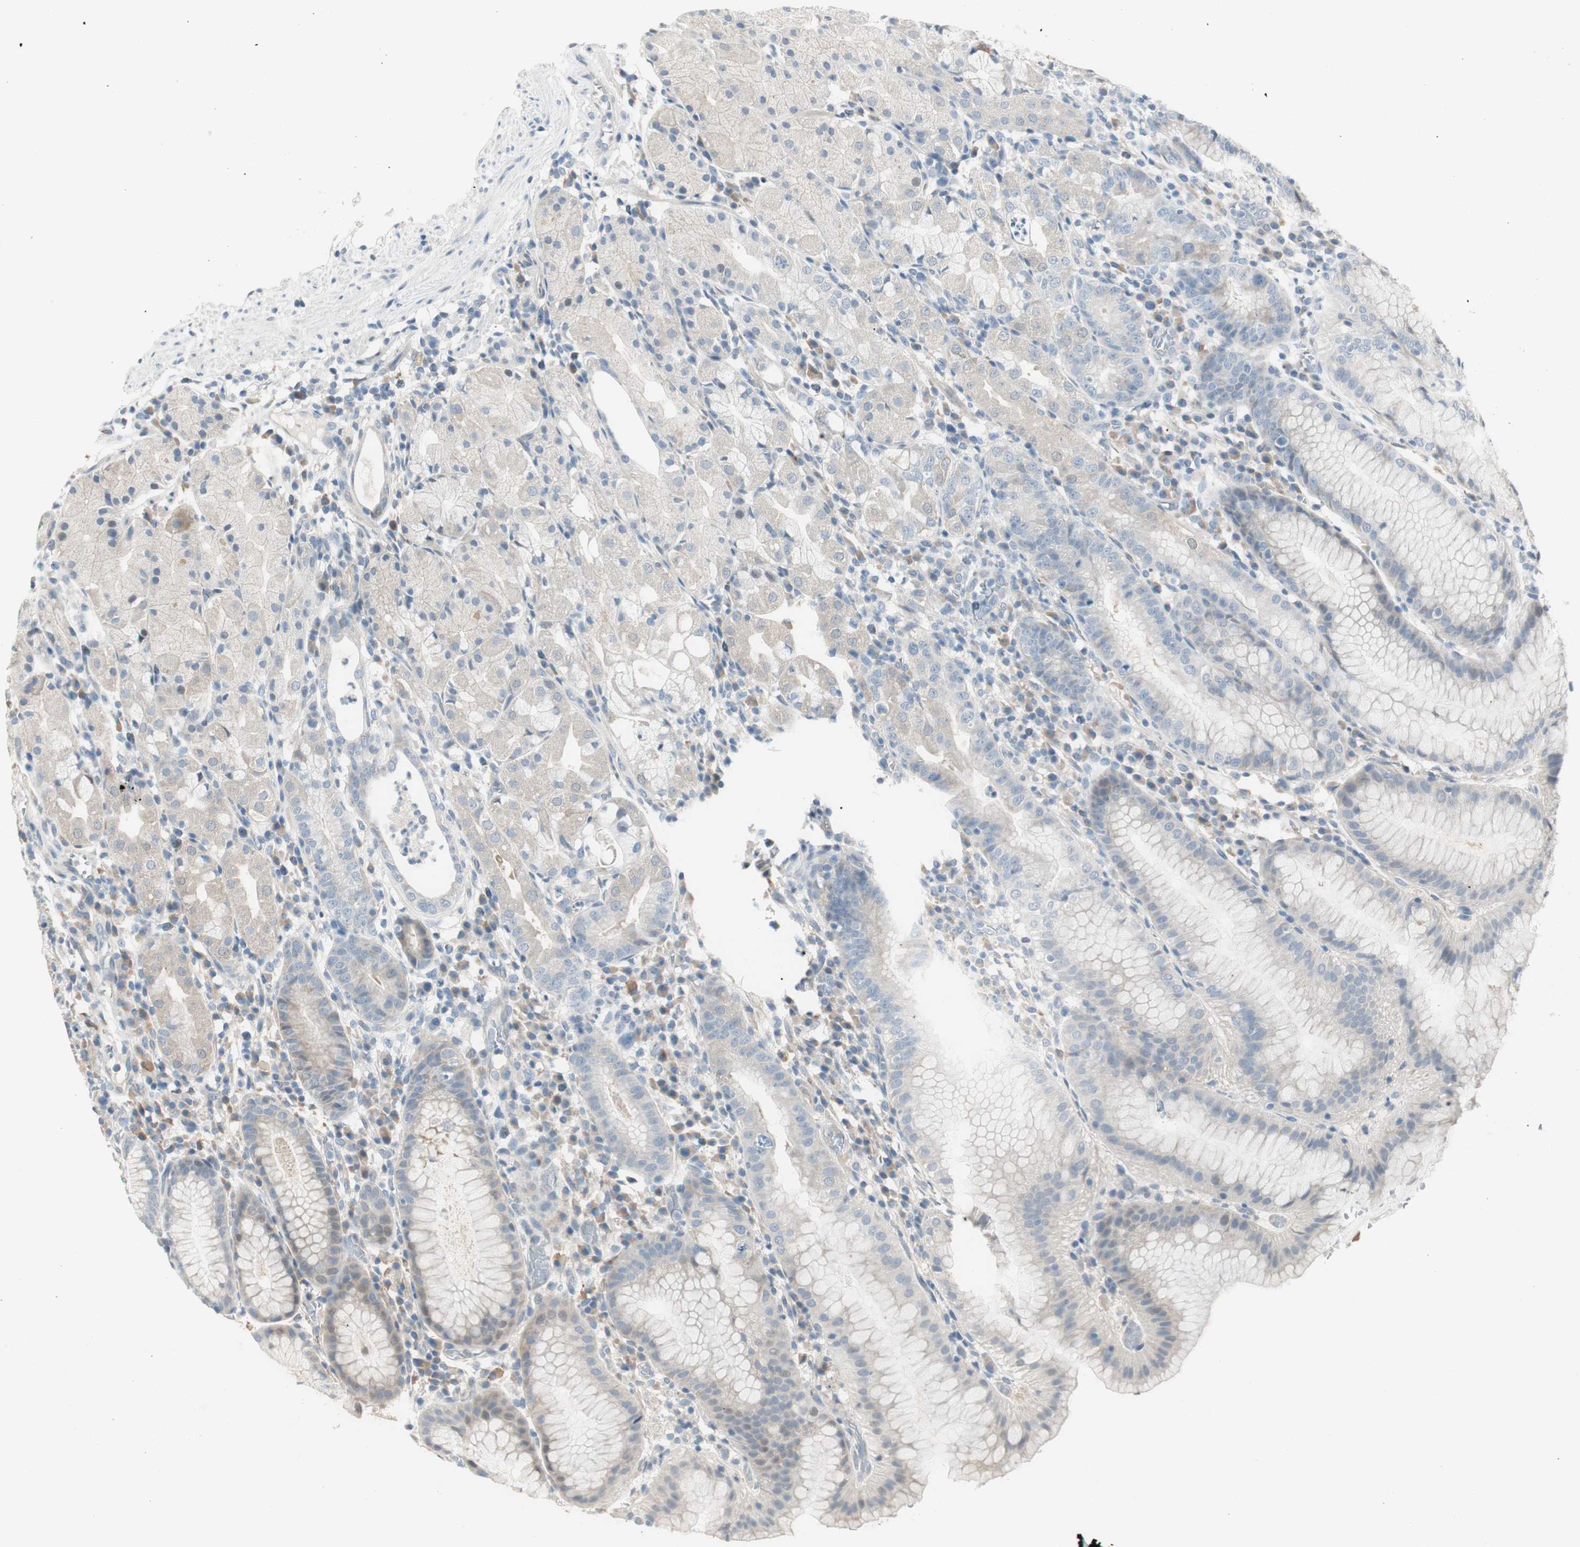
{"staining": {"intensity": "weak", "quantity": "<25%", "location": "cytoplasmic/membranous"}, "tissue": "stomach", "cell_type": "Glandular cells", "image_type": "normal", "snomed": [{"axis": "morphology", "description": "Normal tissue, NOS"}, {"axis": "topography", "description": "Stomach"}, {"axis": "topography", "description": "Stomach, lower"}], "caption": "Immunohistochemistry of normal stomach reveals no positivity in glandular cells. (Brightfield microscopy of DAB immunohistochemistry (IHC) at high magnification).", "gene": "EVA1A", "patient": {"sex": "female", "age": 75}}